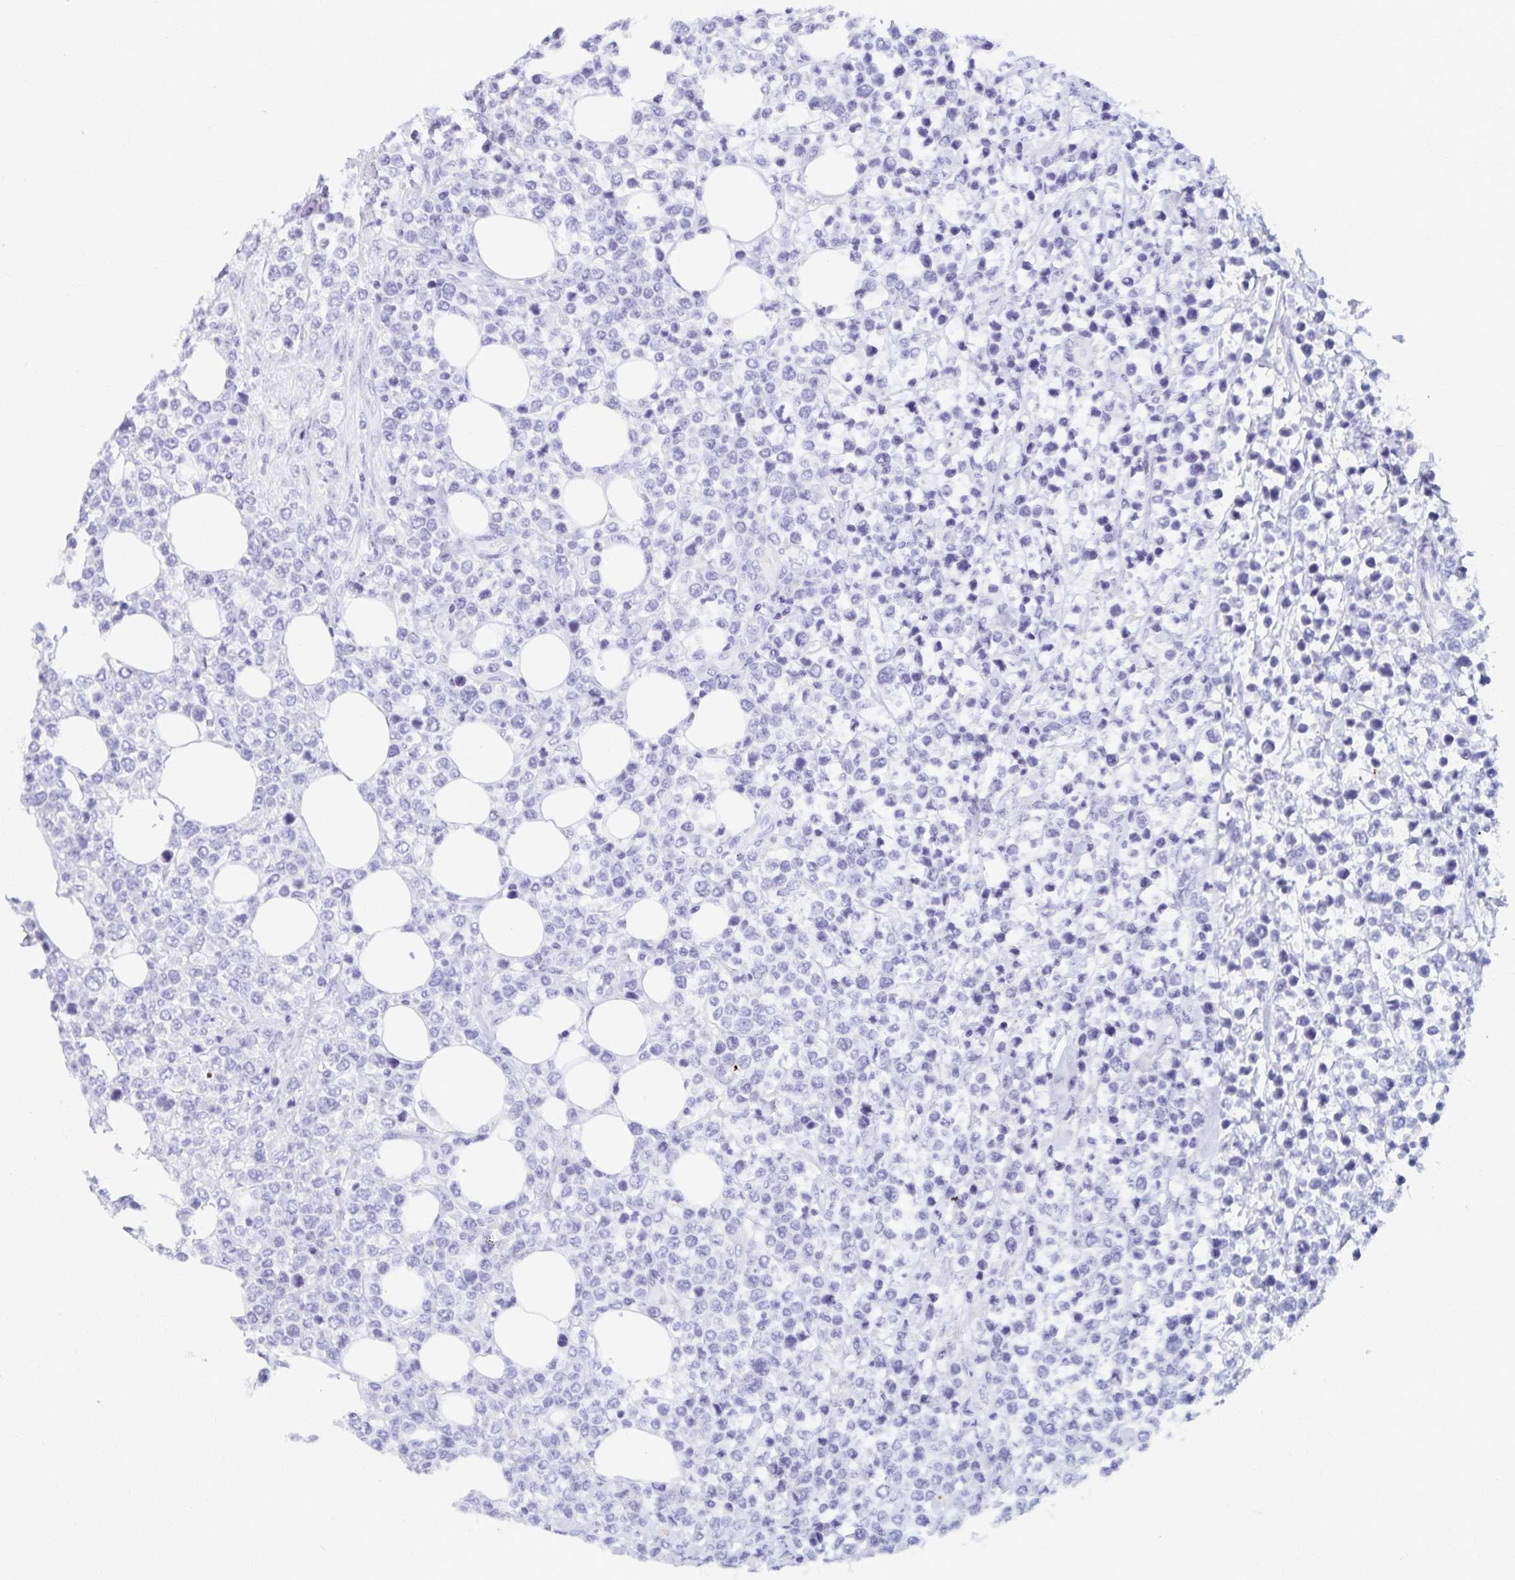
{"staining": {"intensity": "negative", "quantity": "none", "location": "none"}, "tissue": "lymphoma", "cell_type": "Tumor cells", "image_type": "cancer", "snomed": [{"axis": "morphology", "description": "Malignant lymphoma, non-Hodgkin's type, High grade"}, {"axis": "topography", "description": "Soft tissue"}], "caption": "Immunohistochemistry (IHC) photomicrograph of lymphoma stained for a protein (brown), which reveals no positivity in tumor cells. (DAB (3,3'-diaminobenzidine) IHC with hematoxylin counter stain).", "gene": "C2orf50", "patient": {"sex": "female", "age": 56}}